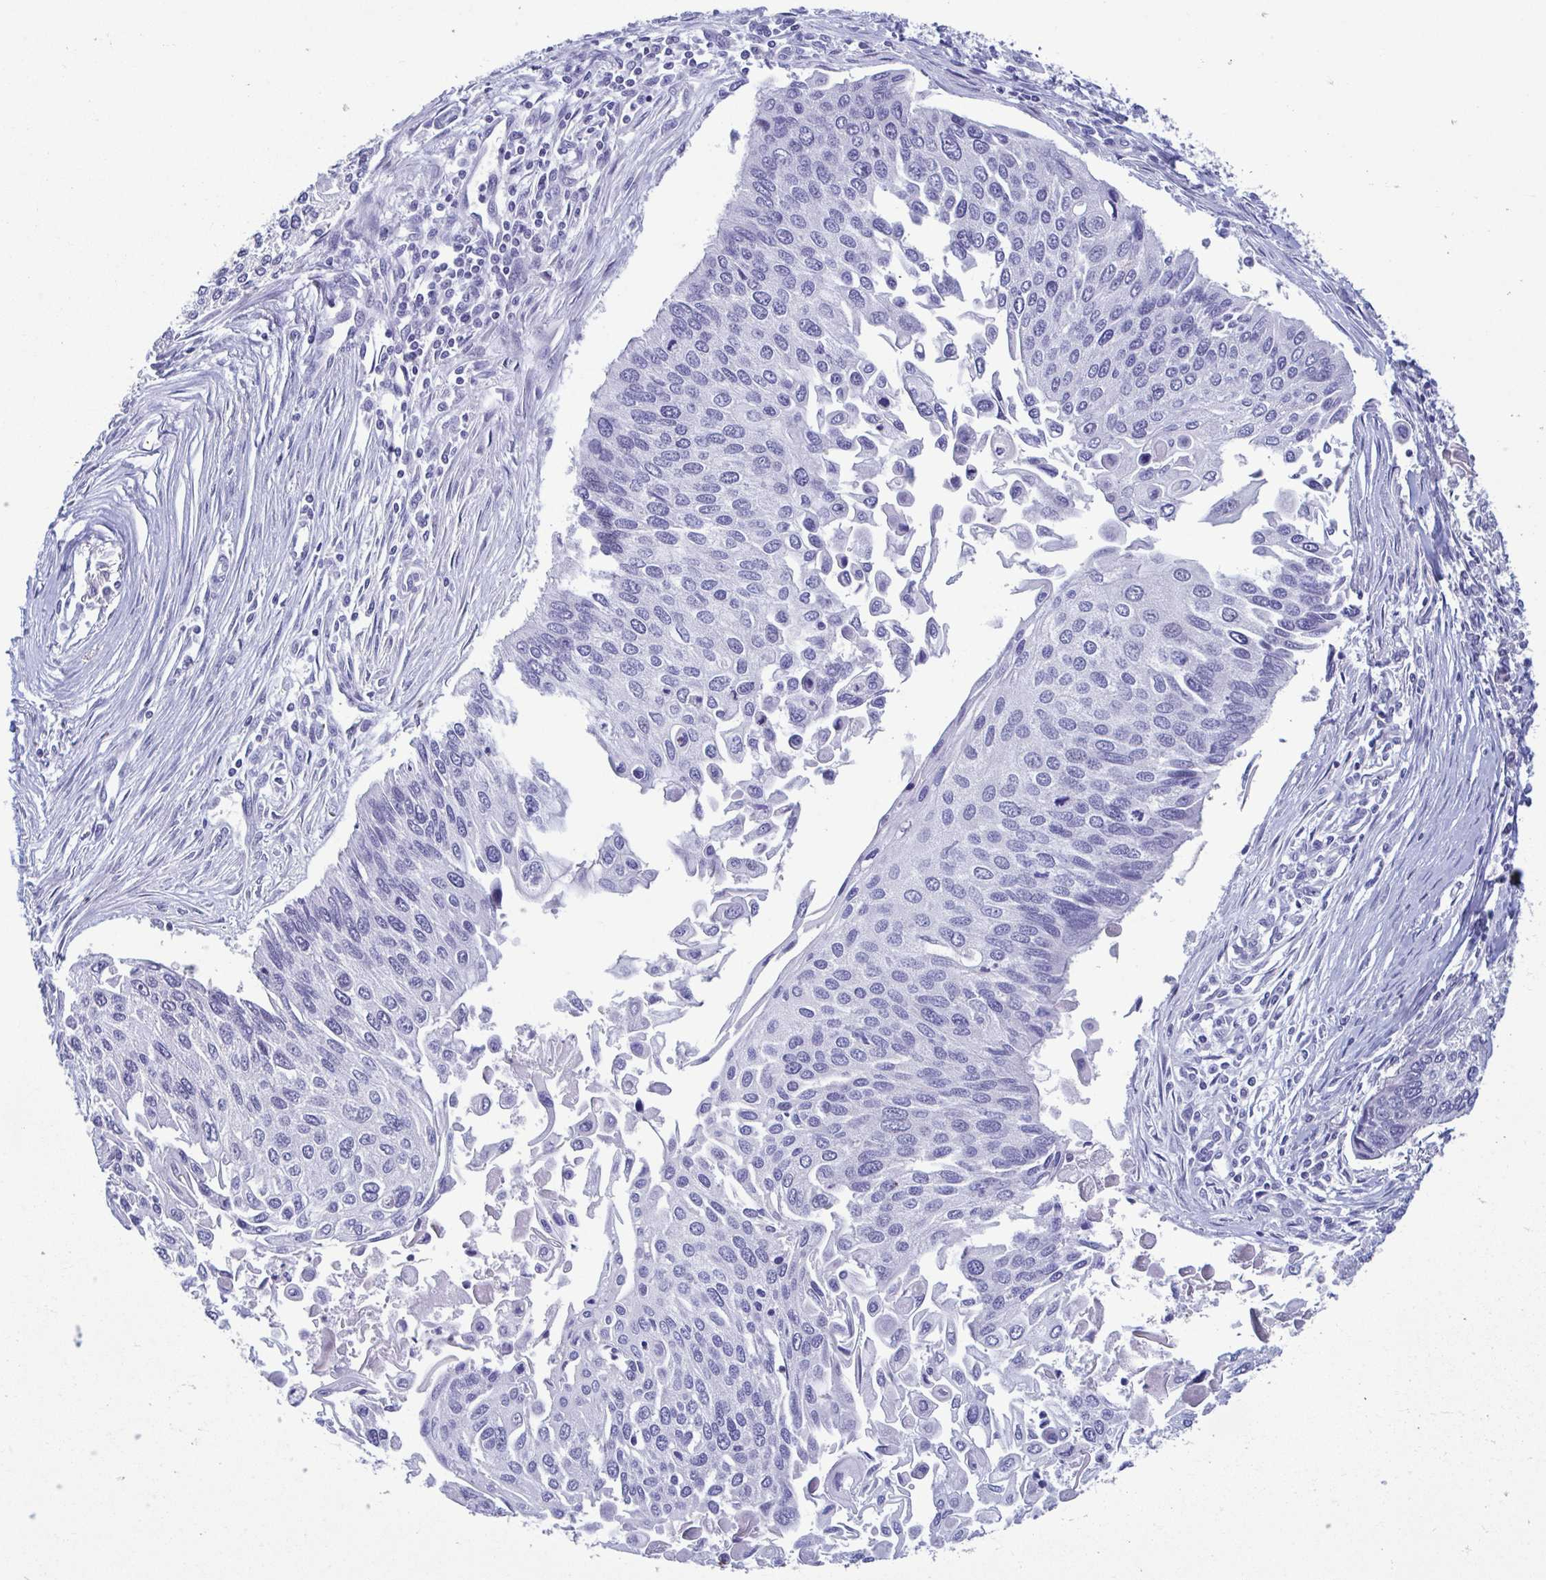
{"staining": {"intensity": "negative", "quantity": "none", "location": "none"}, "tissue": "lung cancer", "cell_type": "Tumor cells", "image_type": "cancer", "snomed": [{"axis": "morphology", "description": "Squamous cell carcinoma, NOS"}, {"axis": "morphology", "description": "Squamous cell carcinoma, metastatic, NOS"}, {"axis": "topography", "description": "Lung"}], "caption": "Immunohistochemistry (IHC) of lung metastatic squamous cell carcinoma shows no staining in tumor cells.", "gene": "PERM1", "patient": {"sex": "male", "age": 63}}